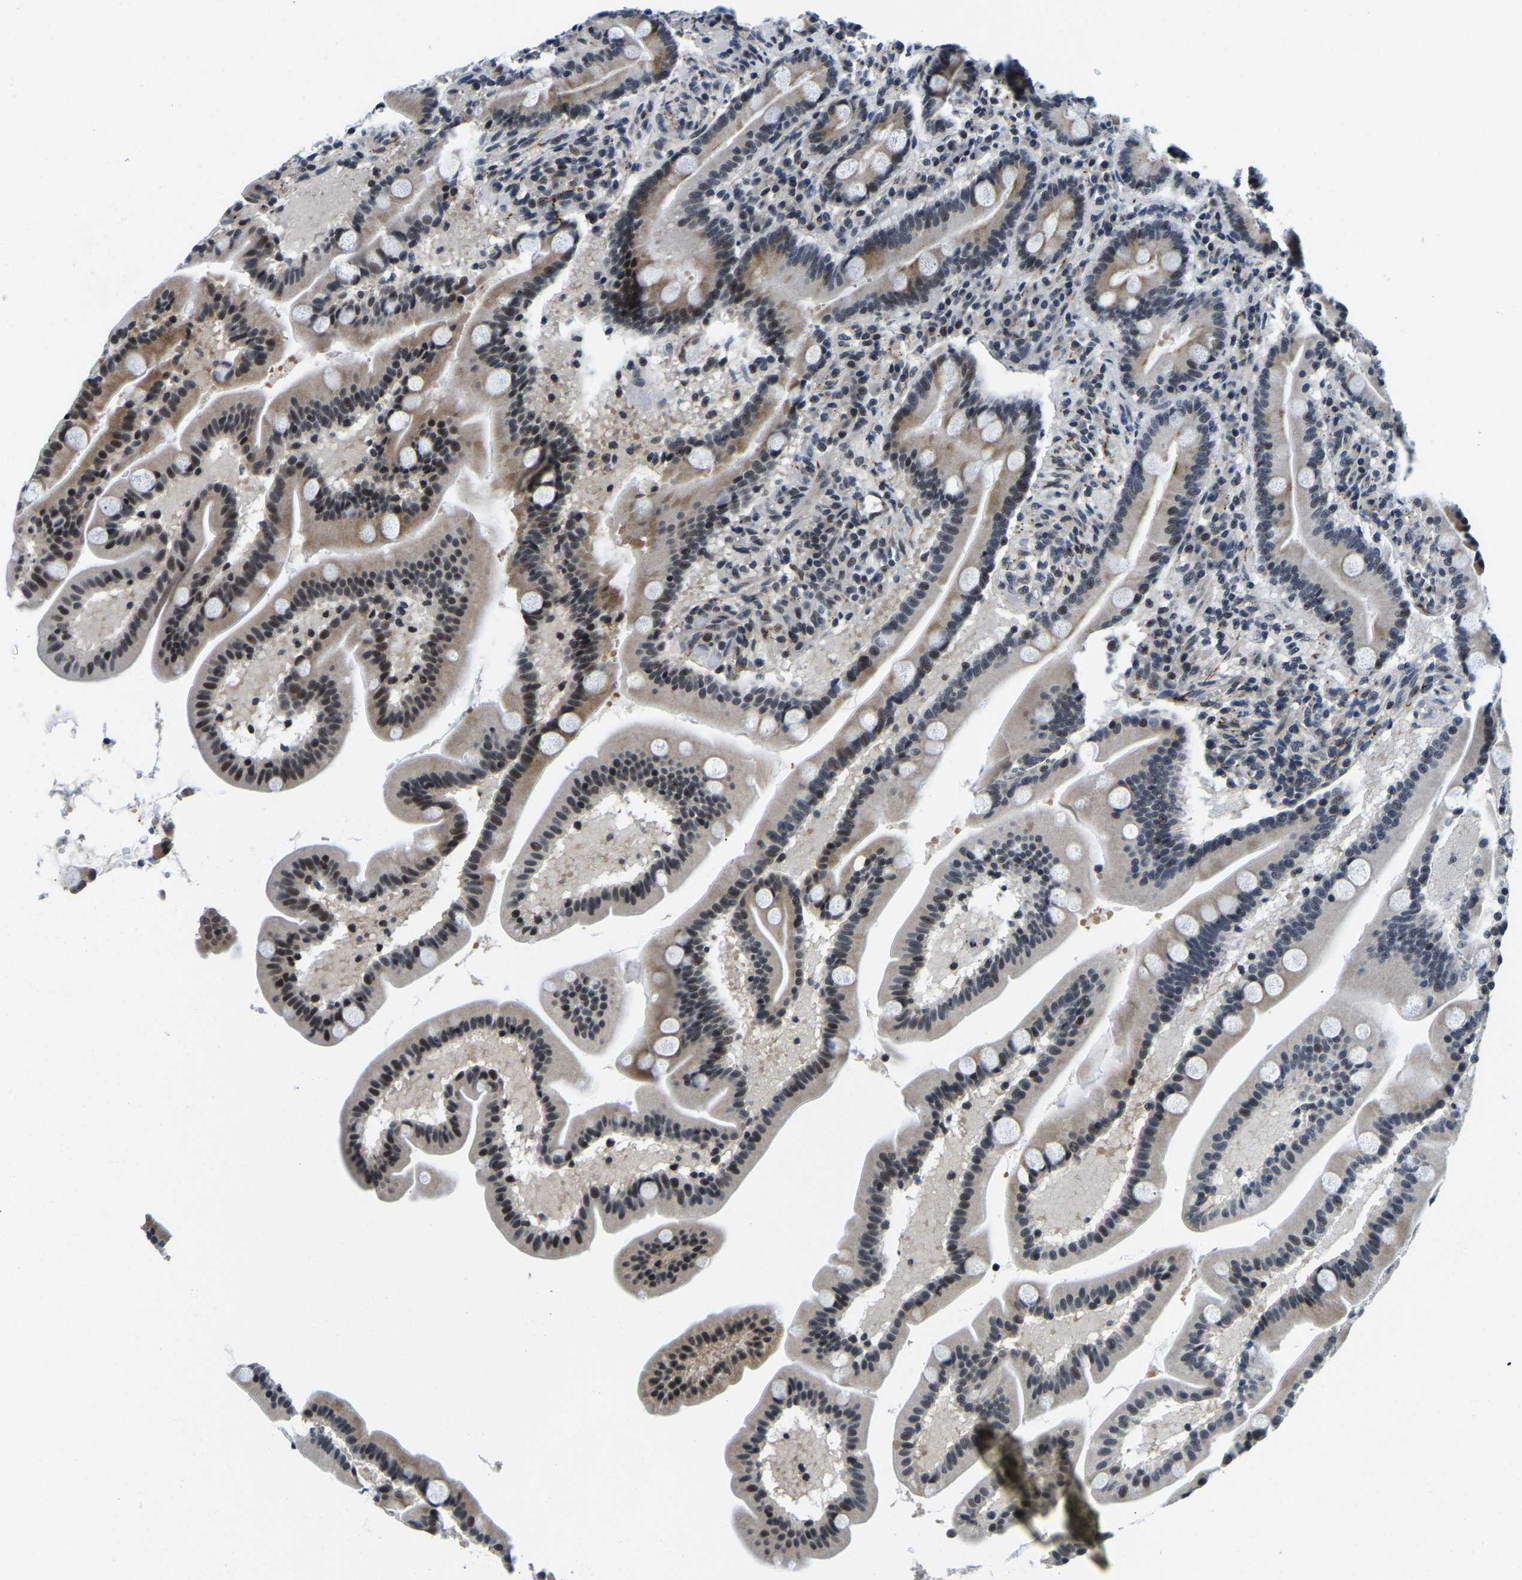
{"staining": {"intensity": "moderate", "quantity": "25%-75%", "location": "cytoplasmic/membranous"}, "tissue": "duodenum", "cell_type": "Glandular cells", "image_type": "normal", "snomed": [{"axis": "morphology", "description": "Normal tissue, NOS"}, {"axis": "topography", "description": "Duodenum"}], "caption": "Duodenum stained with DAB immunohistochemistry displays medium levels of moderate cytoplasmic/membranous positivity in about 25%-75% of glandular cells.", "gene": "POLDIP3", "patient": {"sex": "male", "age": 54}}